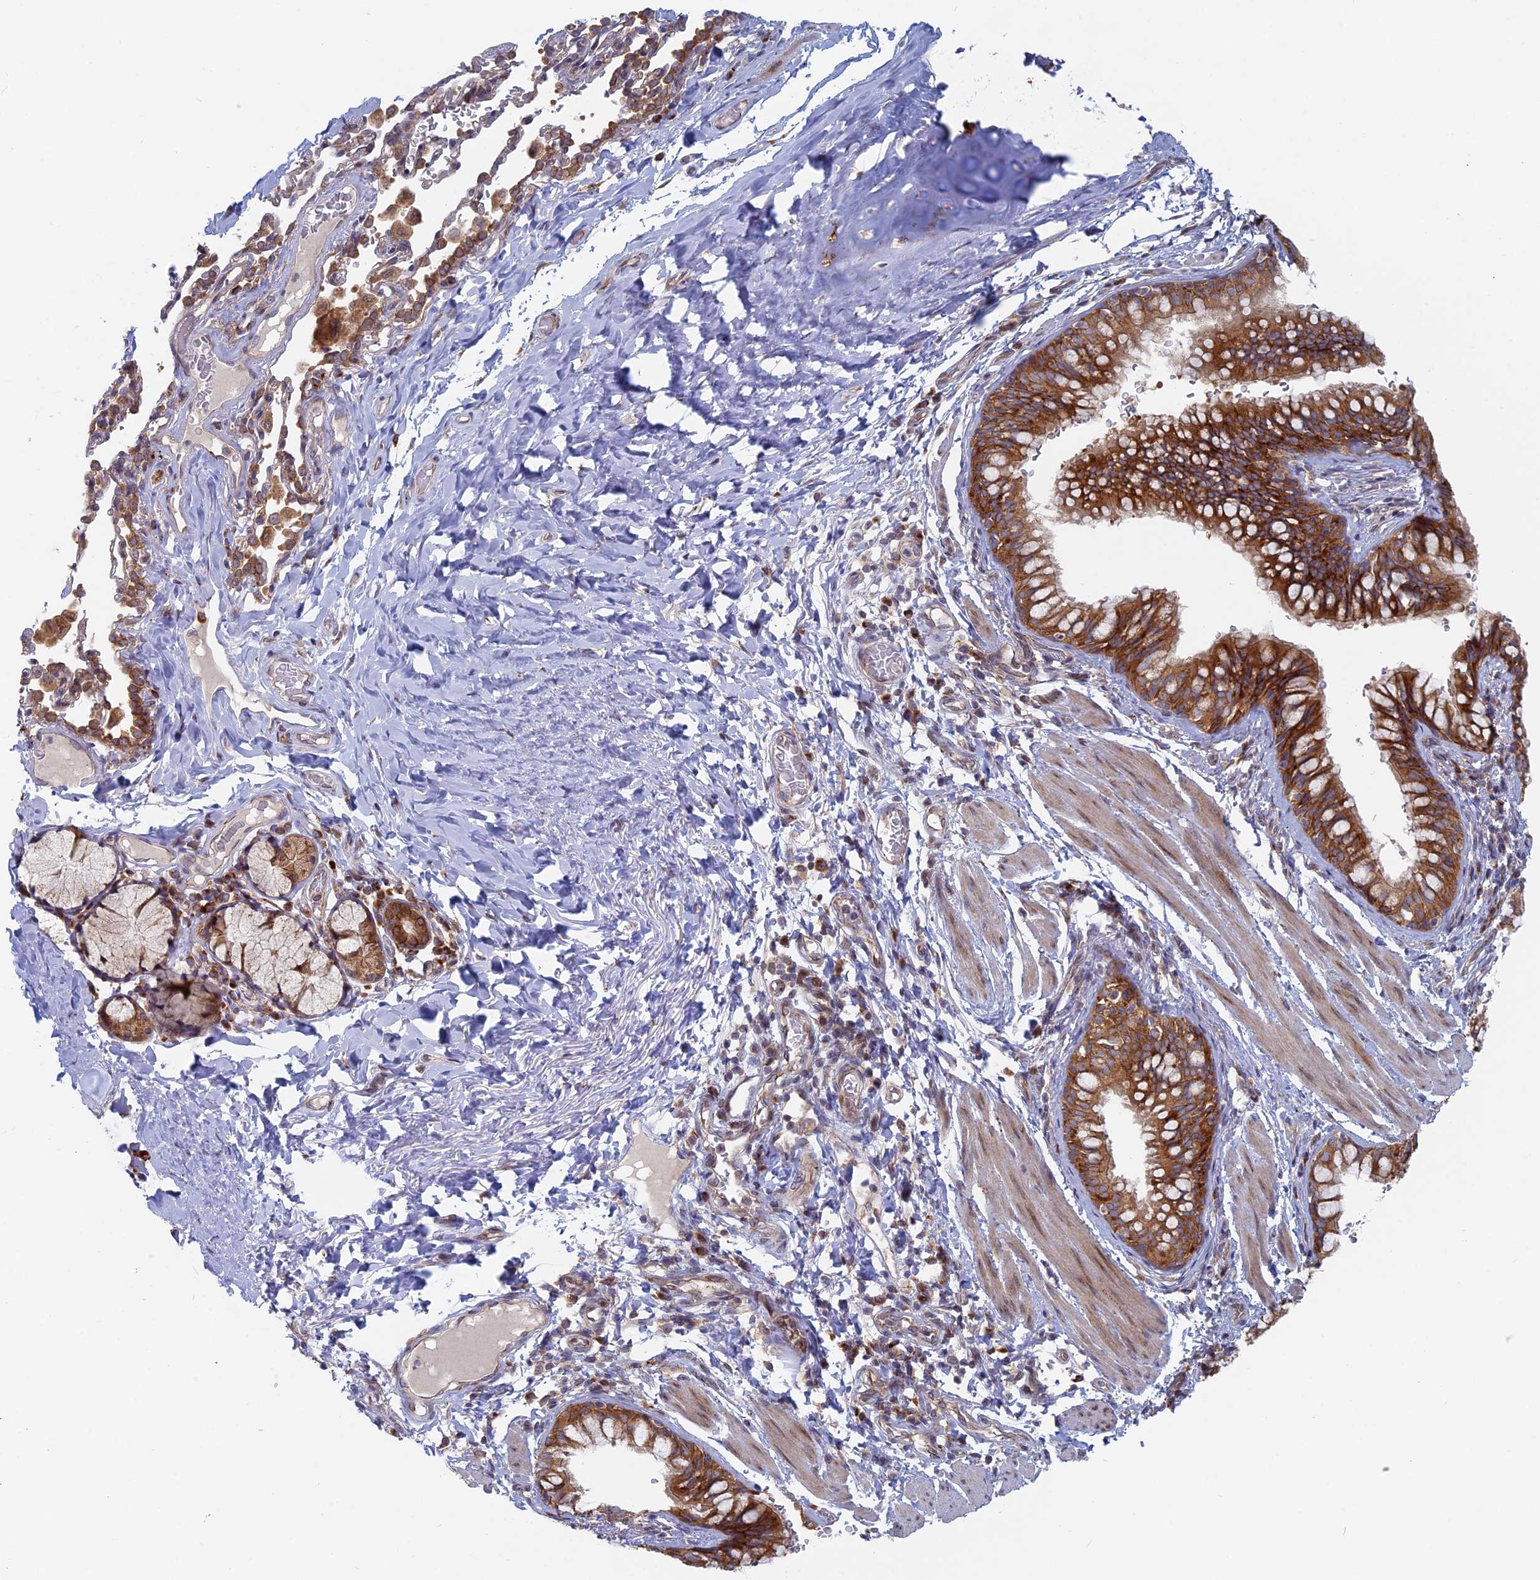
{"staining": {"intensity": "strong", "quantity": ">75%", "location": "cytoplasmic/membranous"}, "tissue": "bronchus", "cell_type": "Respiratory epithelial cells", "image_type": "normal", "snomed": [{"axis": "morphology", "description": "Normal tissue, NOS"}, {"axis": "topography", "description": "Cartilage tissue"}, {"axis": "topography", "description": "Bronchus"}], "caption": "Immunohistochemical staining of normal human bronchus exhibits high levels of strong cytoplasmic/membranous staining in approximately >75% of respiratory epithelial cells.", "gene": "TBC1D30", "patient": {"sex": "female", "age": 36}}